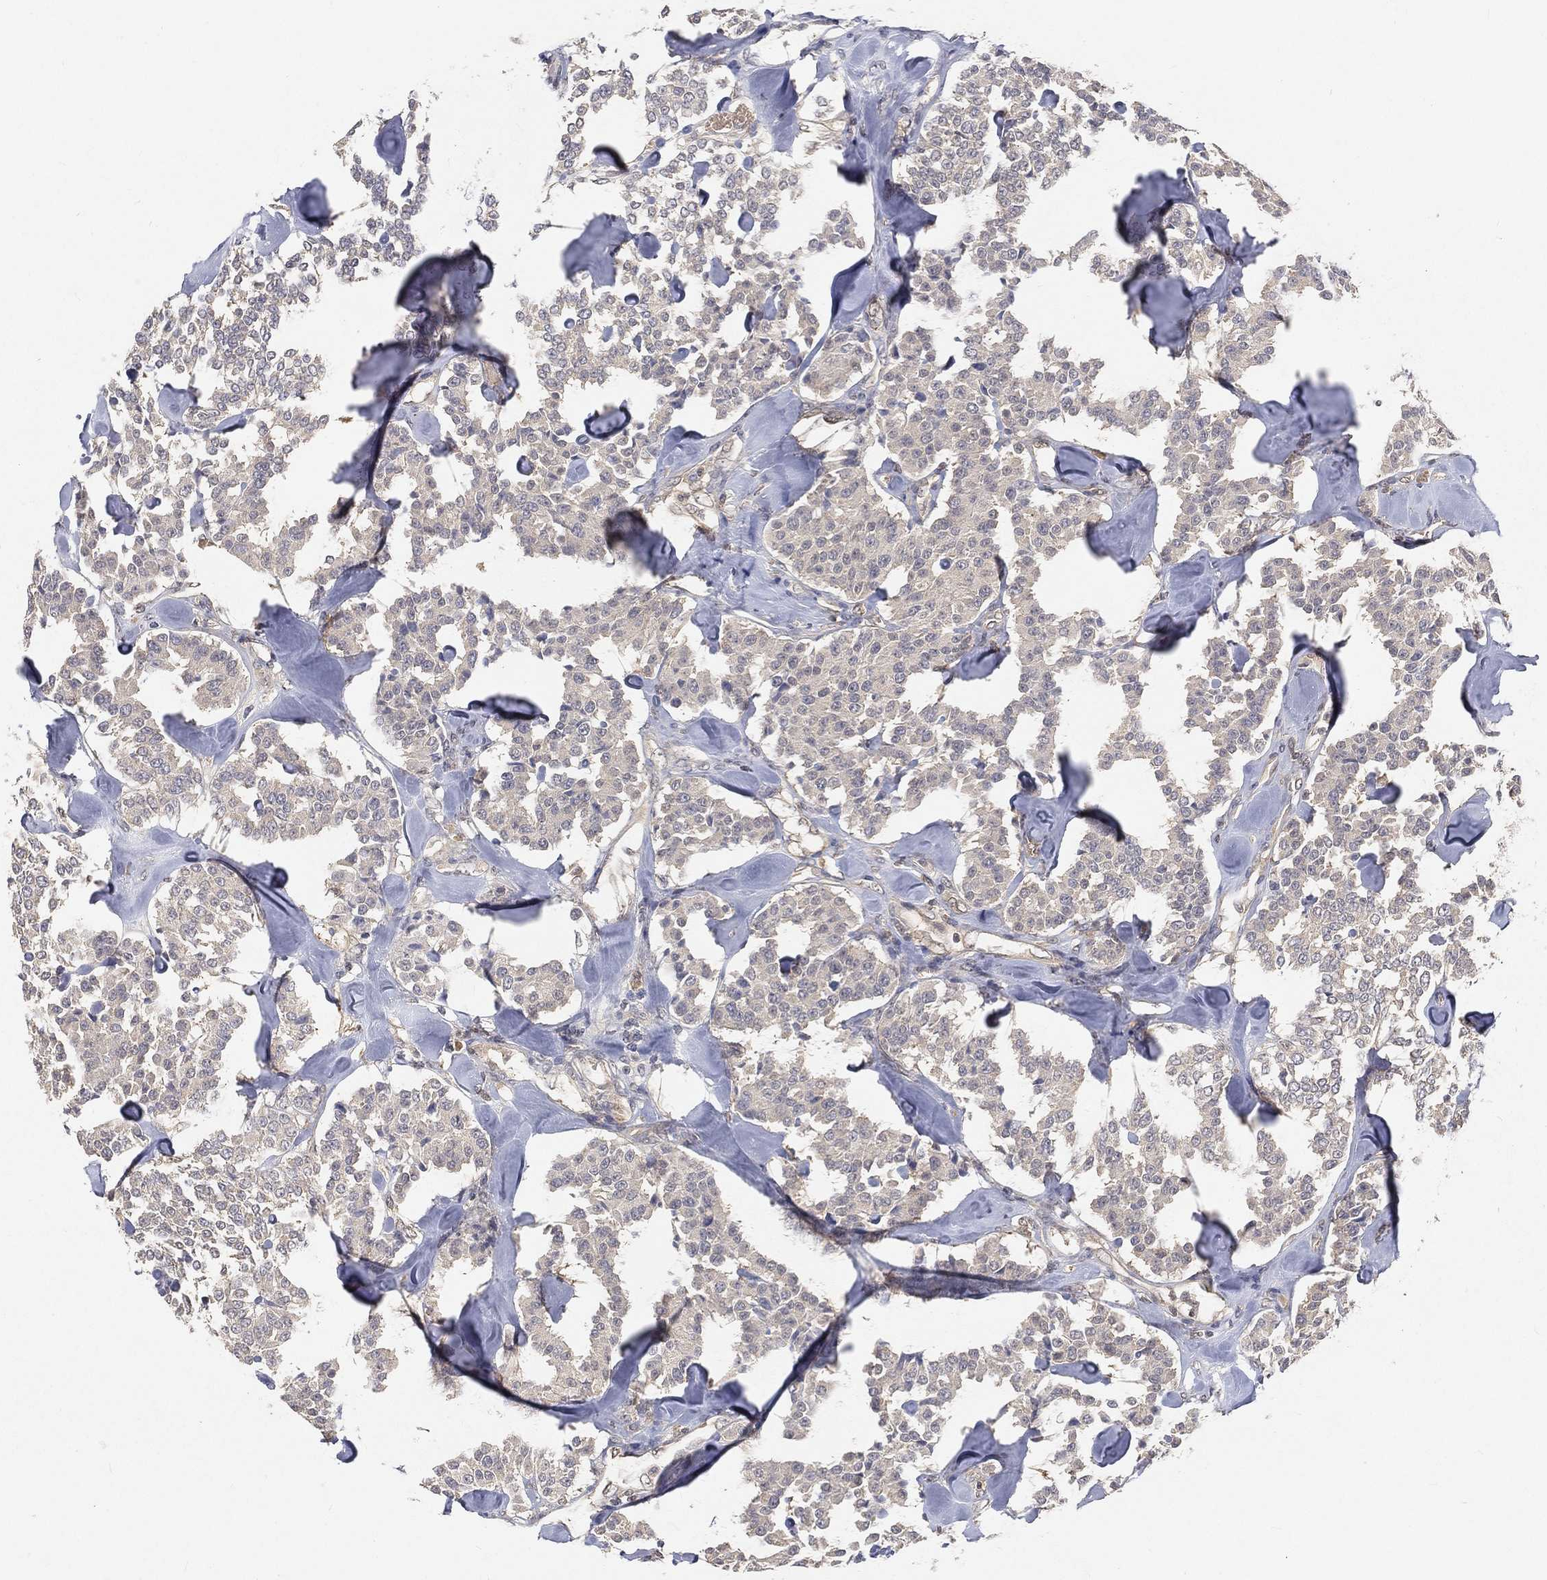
{"staining": {"intensity": "negative", "quantity": "none", "location": "none"}, "tissue": "carcinoid", "cell_type": "Tumor cells", "image_type": "cancer", "snomed": [{"axis": "morphology", "description": "Carcinoid, malignant, NOS"}, {"axis": "topography", "description": "Pancreas"}], "caption": "An image of human carcinoid (malignant) is negative for staining in tumor cells.", "gene": "MAPK1", "patient": {"sex": "male", "age": 41}}